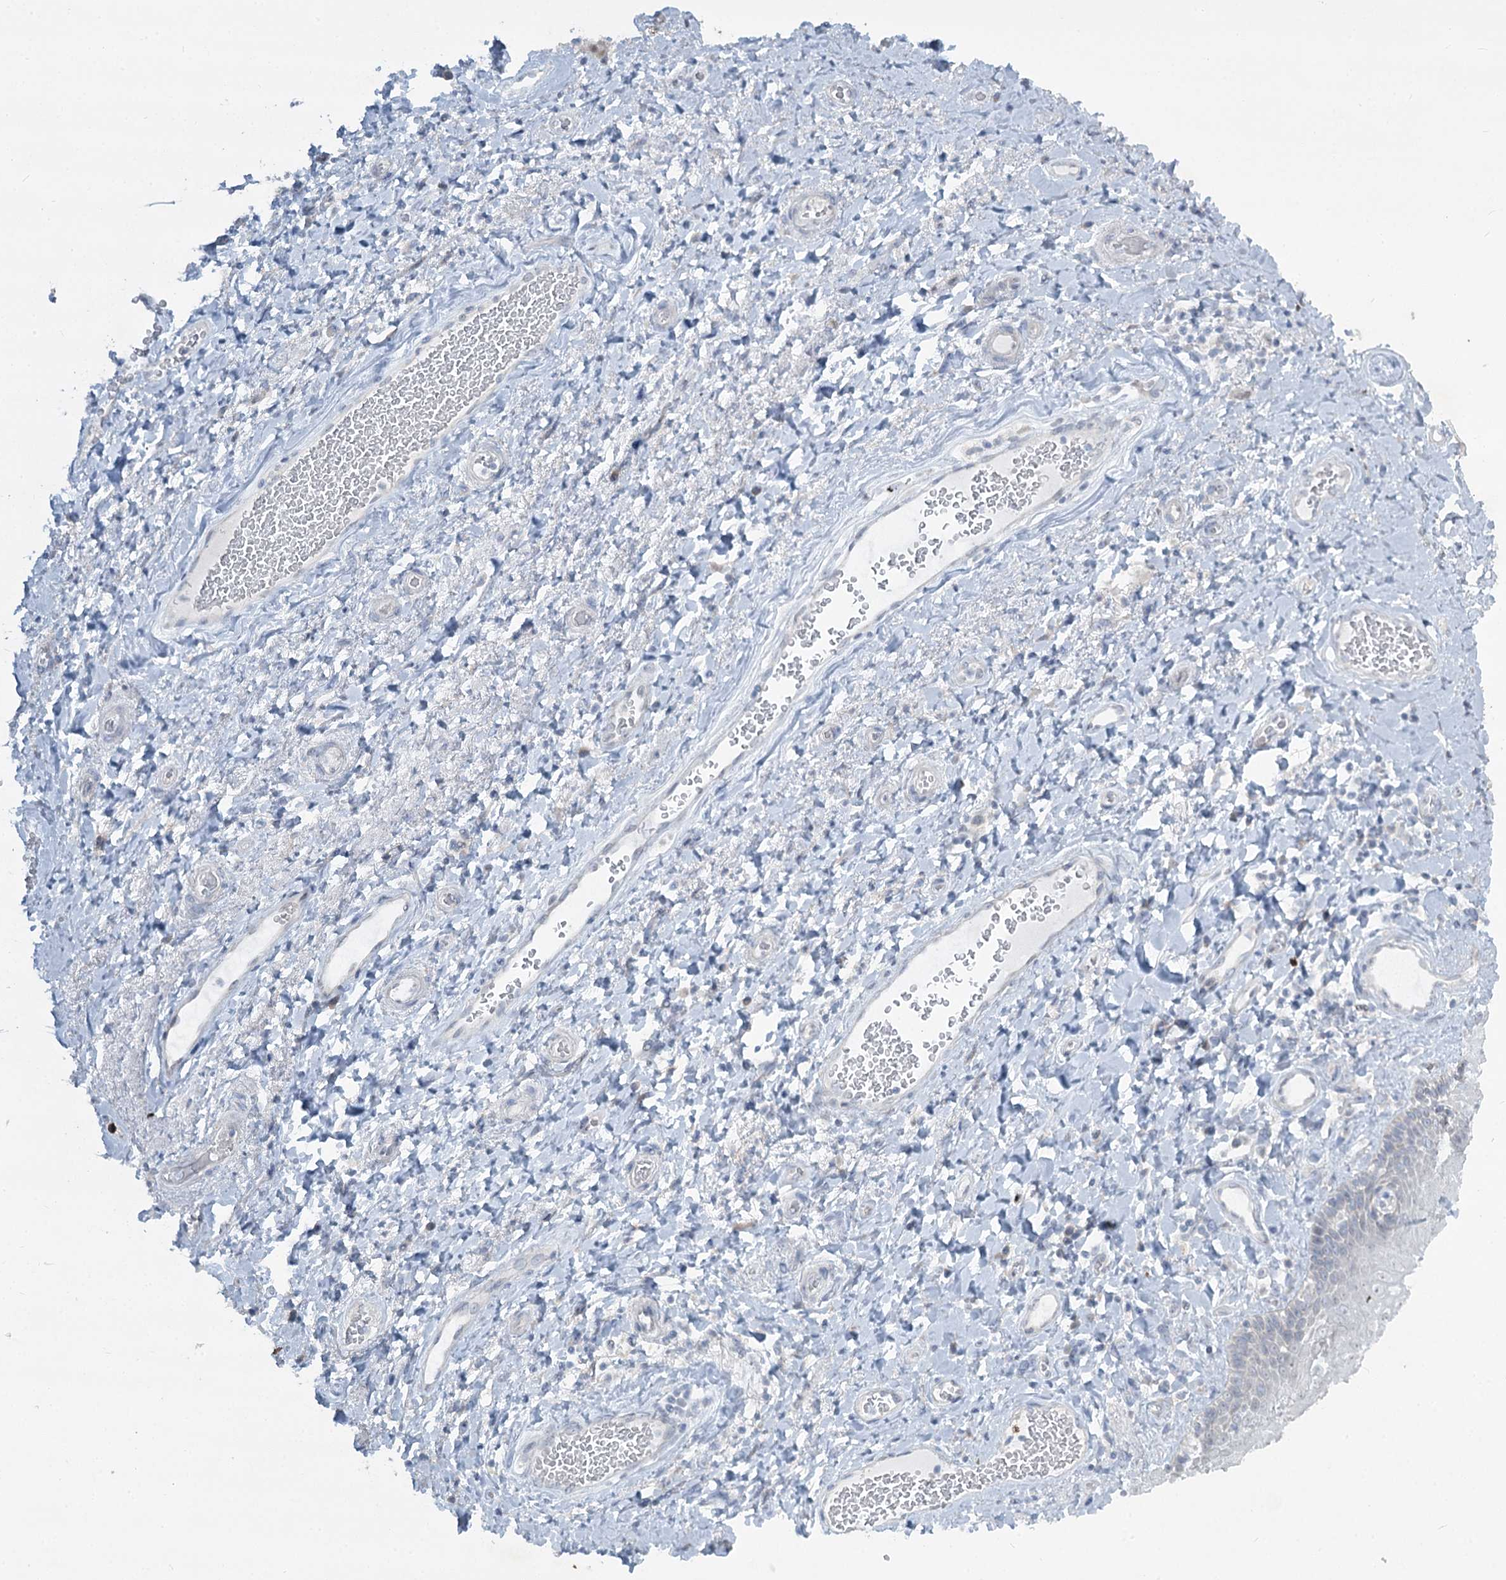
{"staining": {"intensity": "moderate", "quantity": "25%-75%", "location": "cytoplasmic/membranous"}, "tissue": "skin", "cell_type": "Epidermal cells", "image_type": "normal", "snomed": [{"axis": "morphology", "description": "Normal tissue, NOS"}, {"axis": "topography", "description": "Anal"}], "caption": "This photomicrograph exhibits IHC staining of normal human skin, with medium moderate cytoplasmic/membranous expression in about 25%-75% of epidermal cells.", "gene": "ABITRAM", "patient": {"sex": "male", "age": 69}}